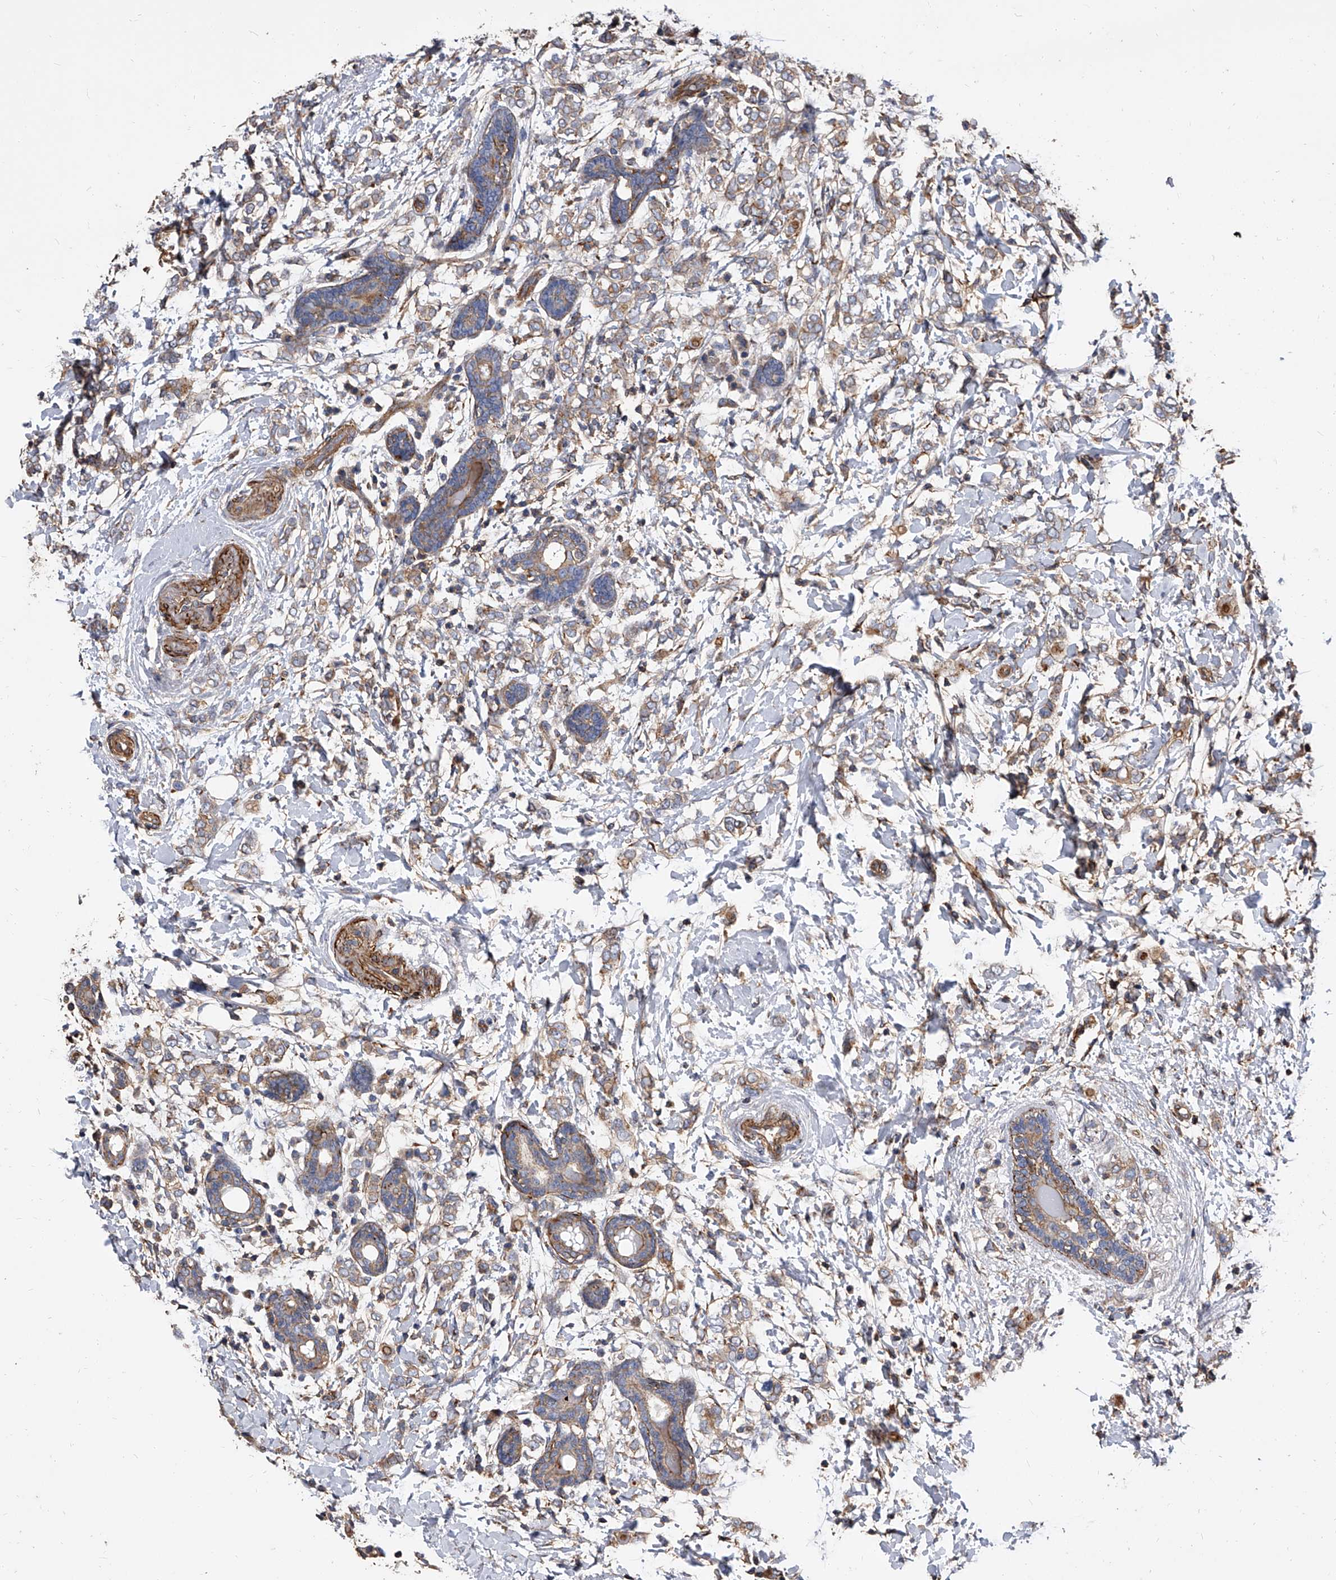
{"staining": {"intensity": "moderate", "quantity": ">75%", "location": "cytoplasmic/membranous"}, "tissue": "breast cancer", "cell_type": "Tumor cells", "image_type": "cancer", "snomed": [{"axis": "morphology", "description": "Normal tissue, NOS"}, {"axis": "morphology", "description": "Lobular carcinoma"}, {"axis": "topography", "description": "Breast"}], "caption": "High-magnification brightfield microscopy of lobular carcinoma (breast) stained with DAB (brown) and counterstained with hematoxylin (blue). tumor cells exhibit moderate cytoplasmic/membranous positivity is appreciated in about>75% of cells.", "gene": "PISD", "patient": {"sex": "female", "age": 47}}